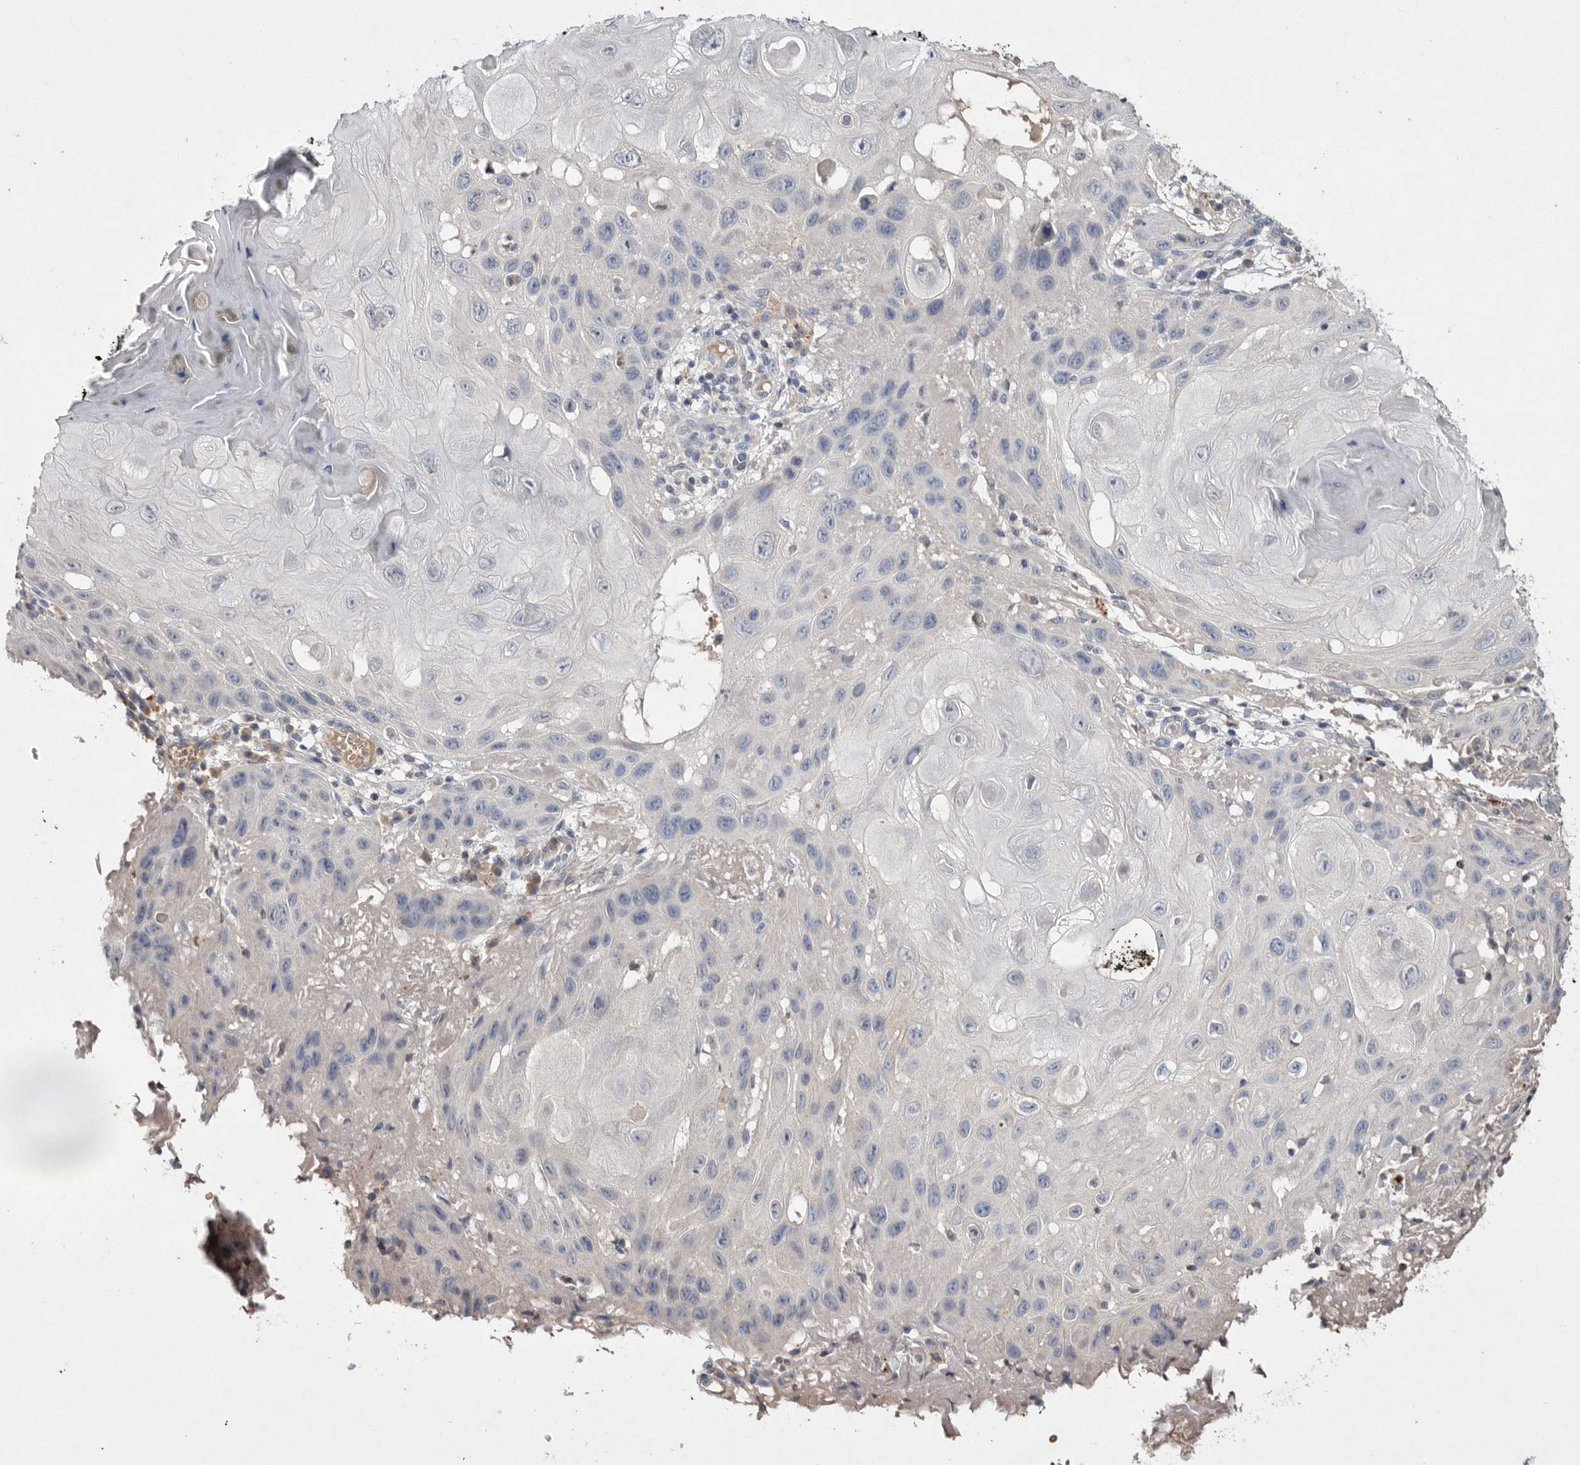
{"staining": {"intensity": "negative", "quantity": "none", "location": "none"}, "tissue": "skin cancer", "cell_type": "Tumor cells", "image_type": "cancer", "snomed": [{"axis": "morphology", "description": "Normal tissue, NOS"}, {"axis": "morphology", "description": "Squamous cell carcinoma, NOS"}, {"axis": "topography", "description": "Skin"}], "caption": "High power microscopy histopathology image of an IHC photomicrograph of skin cancer, revealing no significant positivity in tumor cells. (Brightfield microscopy of DAB immunohistochemistry (IHC) at high magnification).", "gene": "TNFSF14", "patient": {"sex": "female", "age": 96}}